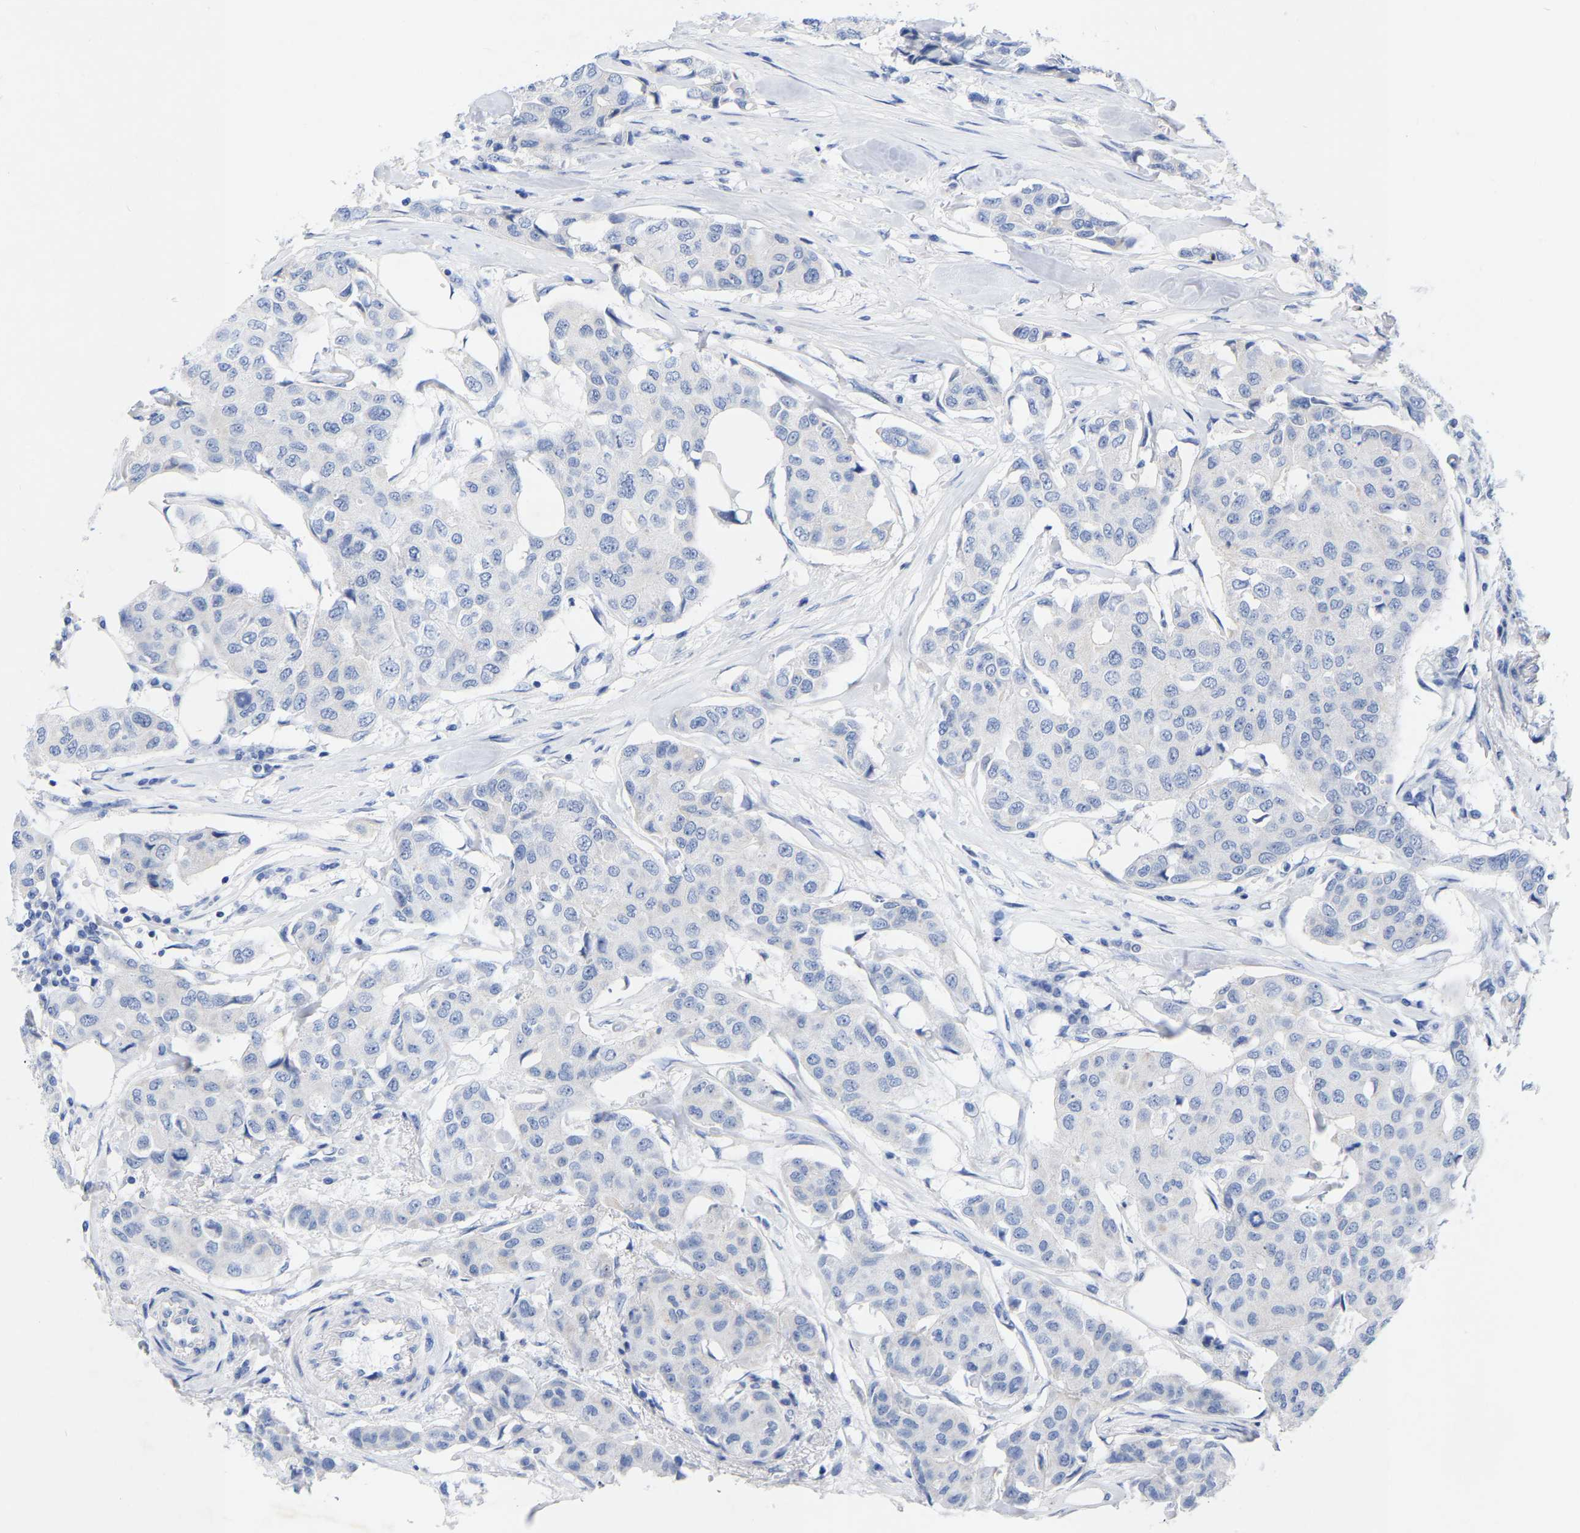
{"staining": {"intensity": "negative", "quantity": "none", "location": "none"}, "tissue": "breast cancer", "cell_type": "Tumor cells", "image_type": "cancer", "snomed": [{"axis": "morphology", "description": "Duct carcinoma"}, {"axis": "topography", "description": "Breast"}], "caption": "This is an immunohistochemistry image of breast intraductal carcinoma. There is no expression in tumor cells.", "gene": "ZNF629", "patient": {"sex": "female", "age": 80}}